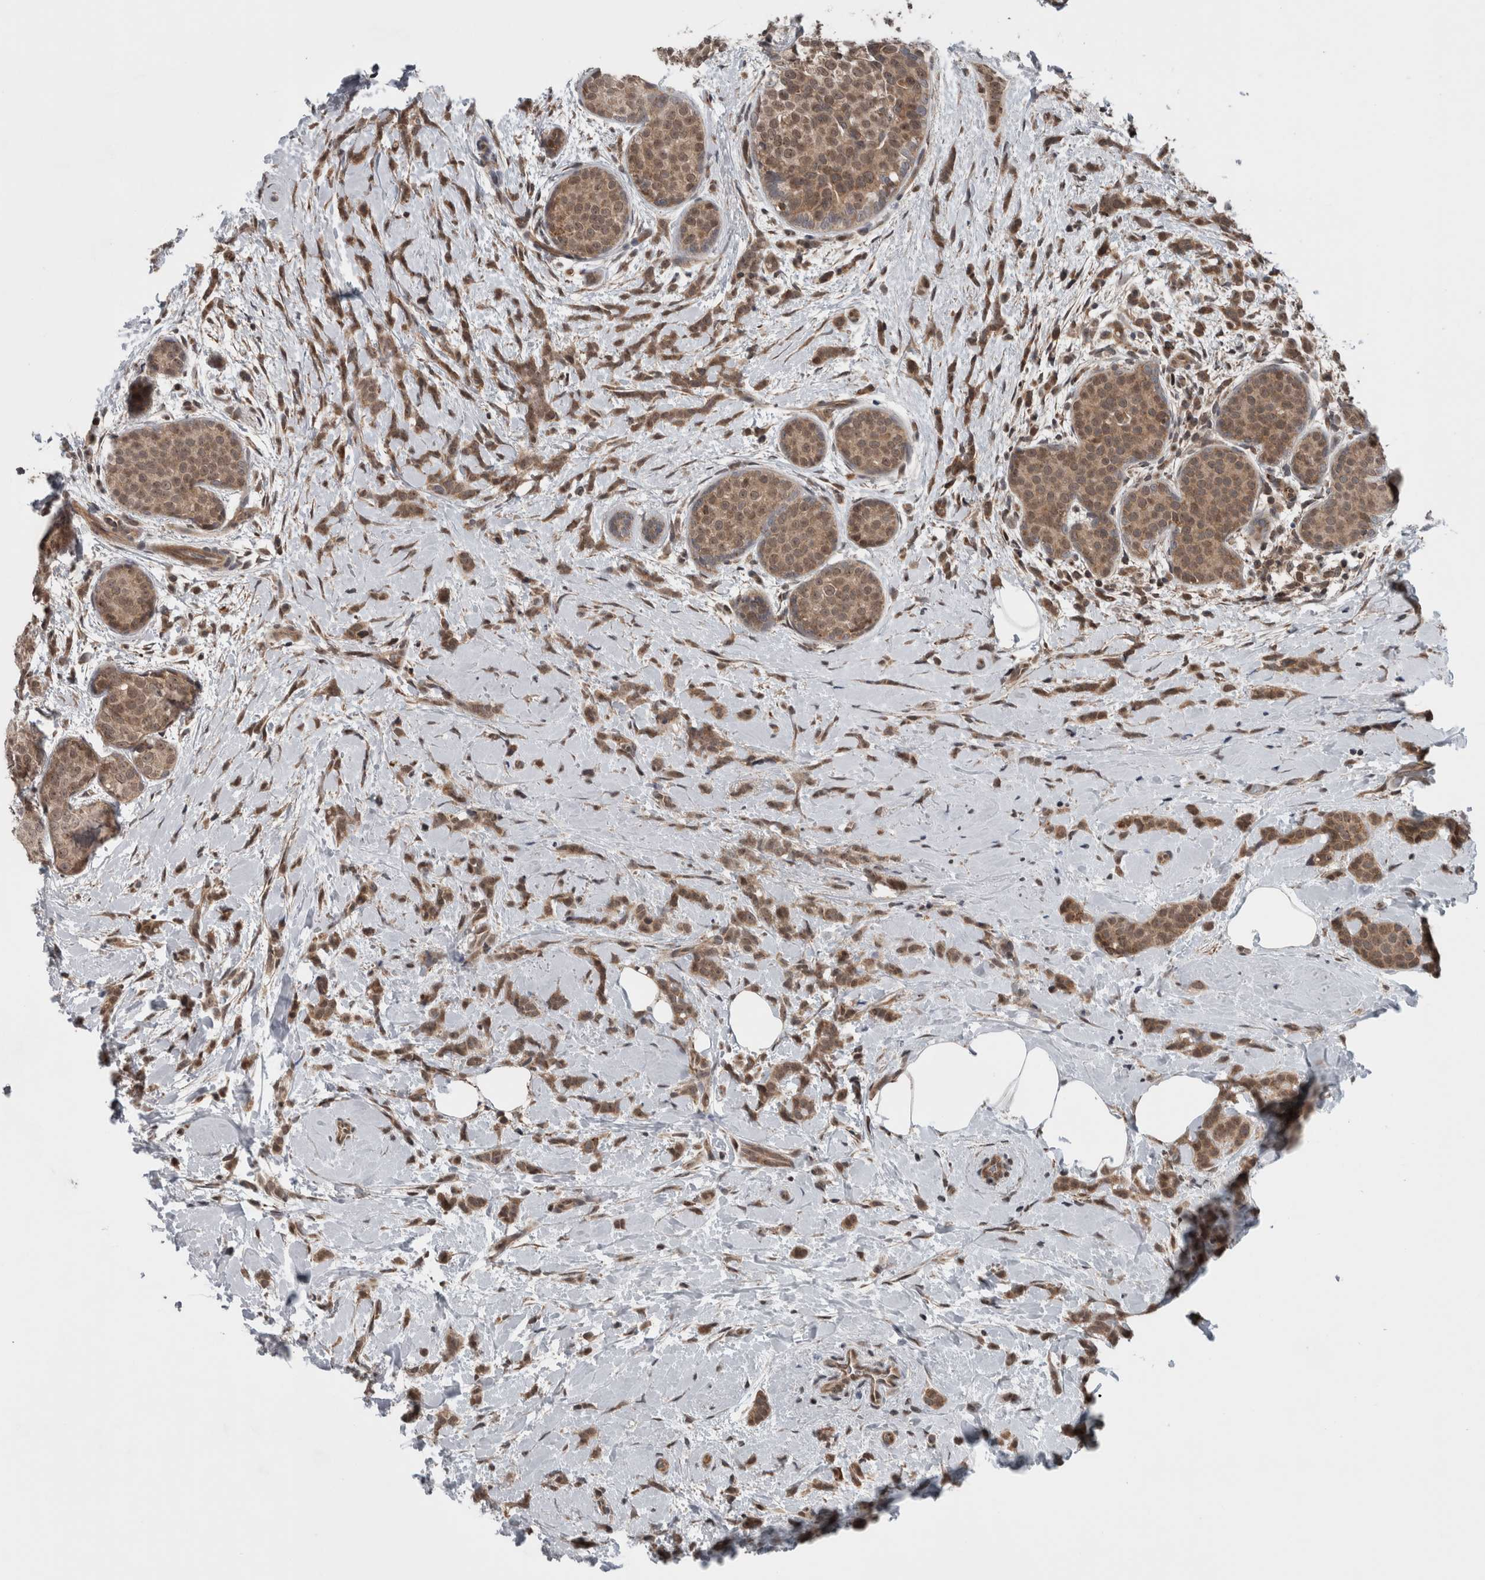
{"staining": {"intensity": "moderate", "quantity": ">75%", "location": "cytoplasmic/membranous"}, "tissue": "breast cancer", "cell_type": "Tumor cells", "image_type": "cancer", "snomed": [{"axis": "morphology", "description": "Lobular carcinoma, in situ"}, {"axis": "morphology", "description": "Lobular carcinoma"}, {"axis": "topography", "description": "Breast"}], "caption": "Immunohistochemistry image of human breast cancer (lobular carcinoma in situ) stained for a protein (brown), which exhibits medium levels of moderate cytoplasmic/membranous expression in about >75% of tumor cells.", "gene": "ENY2", "patient": {"sex": "female", "age": 41}}